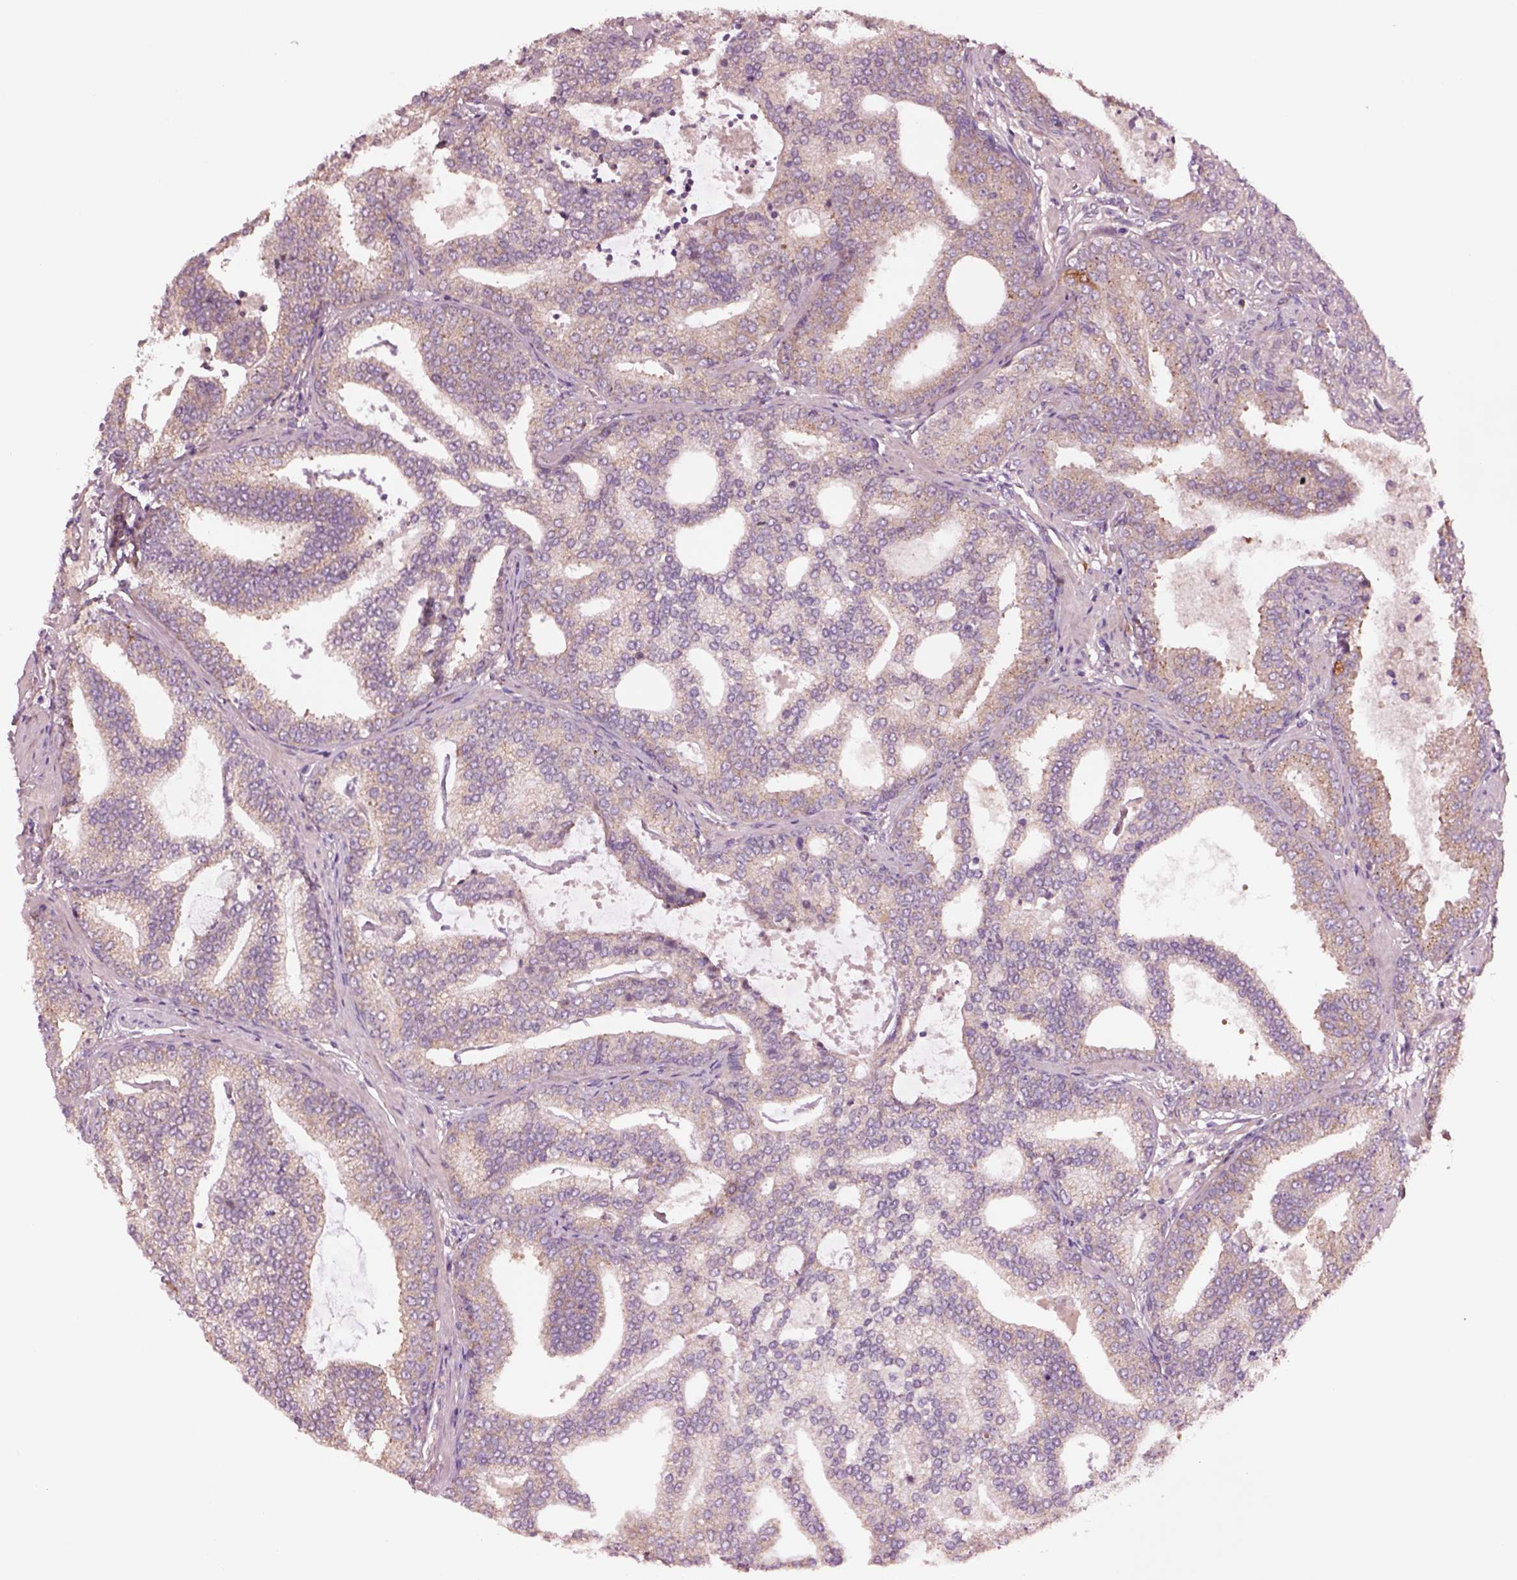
{"staining": {"intensity": "weak", "quantity": ">75%", "location": "cytoplasmic/membranous"}, "tissue": "prostate cancer", "cell_type": "Tumor cells", "image_type": "cancer", "snomed": [{"axis": "morphology", "description": "Adenocarcinoma, NOS"}, {"axis": "topography", "description": "Prostate"}], "caption": "Tumor cells show low levels of weak cytoplasmic/membranous staining in about >75% of cells in human prostate cancer (adenocarcinoma).", "gene": "SEC23A", "patient": {"sex": "male", "age": 64}}